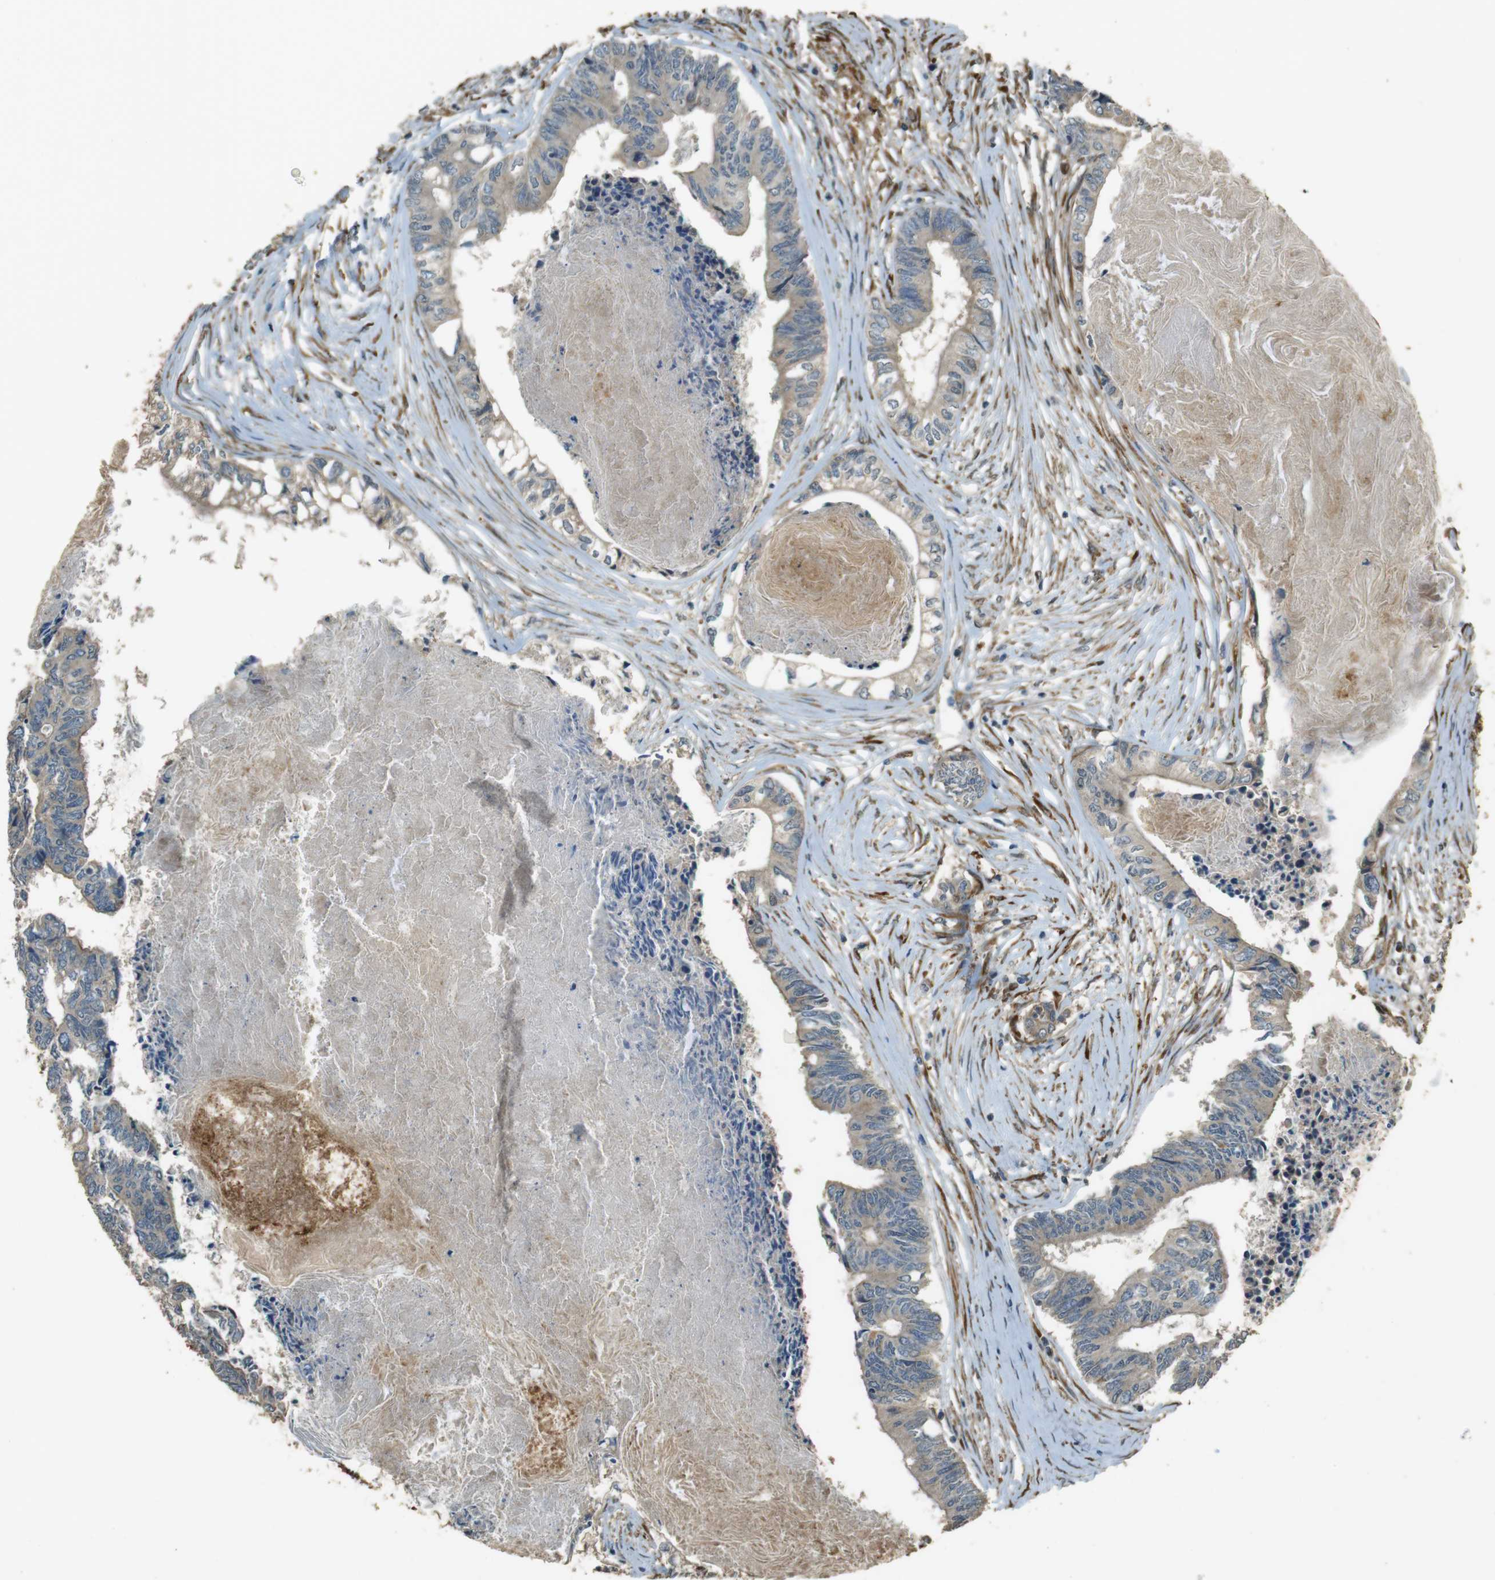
{"staining": {"intensity": "weak", "quantity": "<25%", "location": "cytoplasmic/membranous"}, "tissue": "colorectal cancer", "cell_type": "Tumor cells", "image_type": "cancer", "snomed": [{"axis": "morphology", "description": "Adenocarcinoma, NOS"}, {"axis": "topography", "description": "Rectum"}], "caption": "Photomicrograph shows no protein positivity in tumor cells of colorectal cancer tissue.", "gene": "MSRB3", "patient": {"sex": "male", "age": 63}}